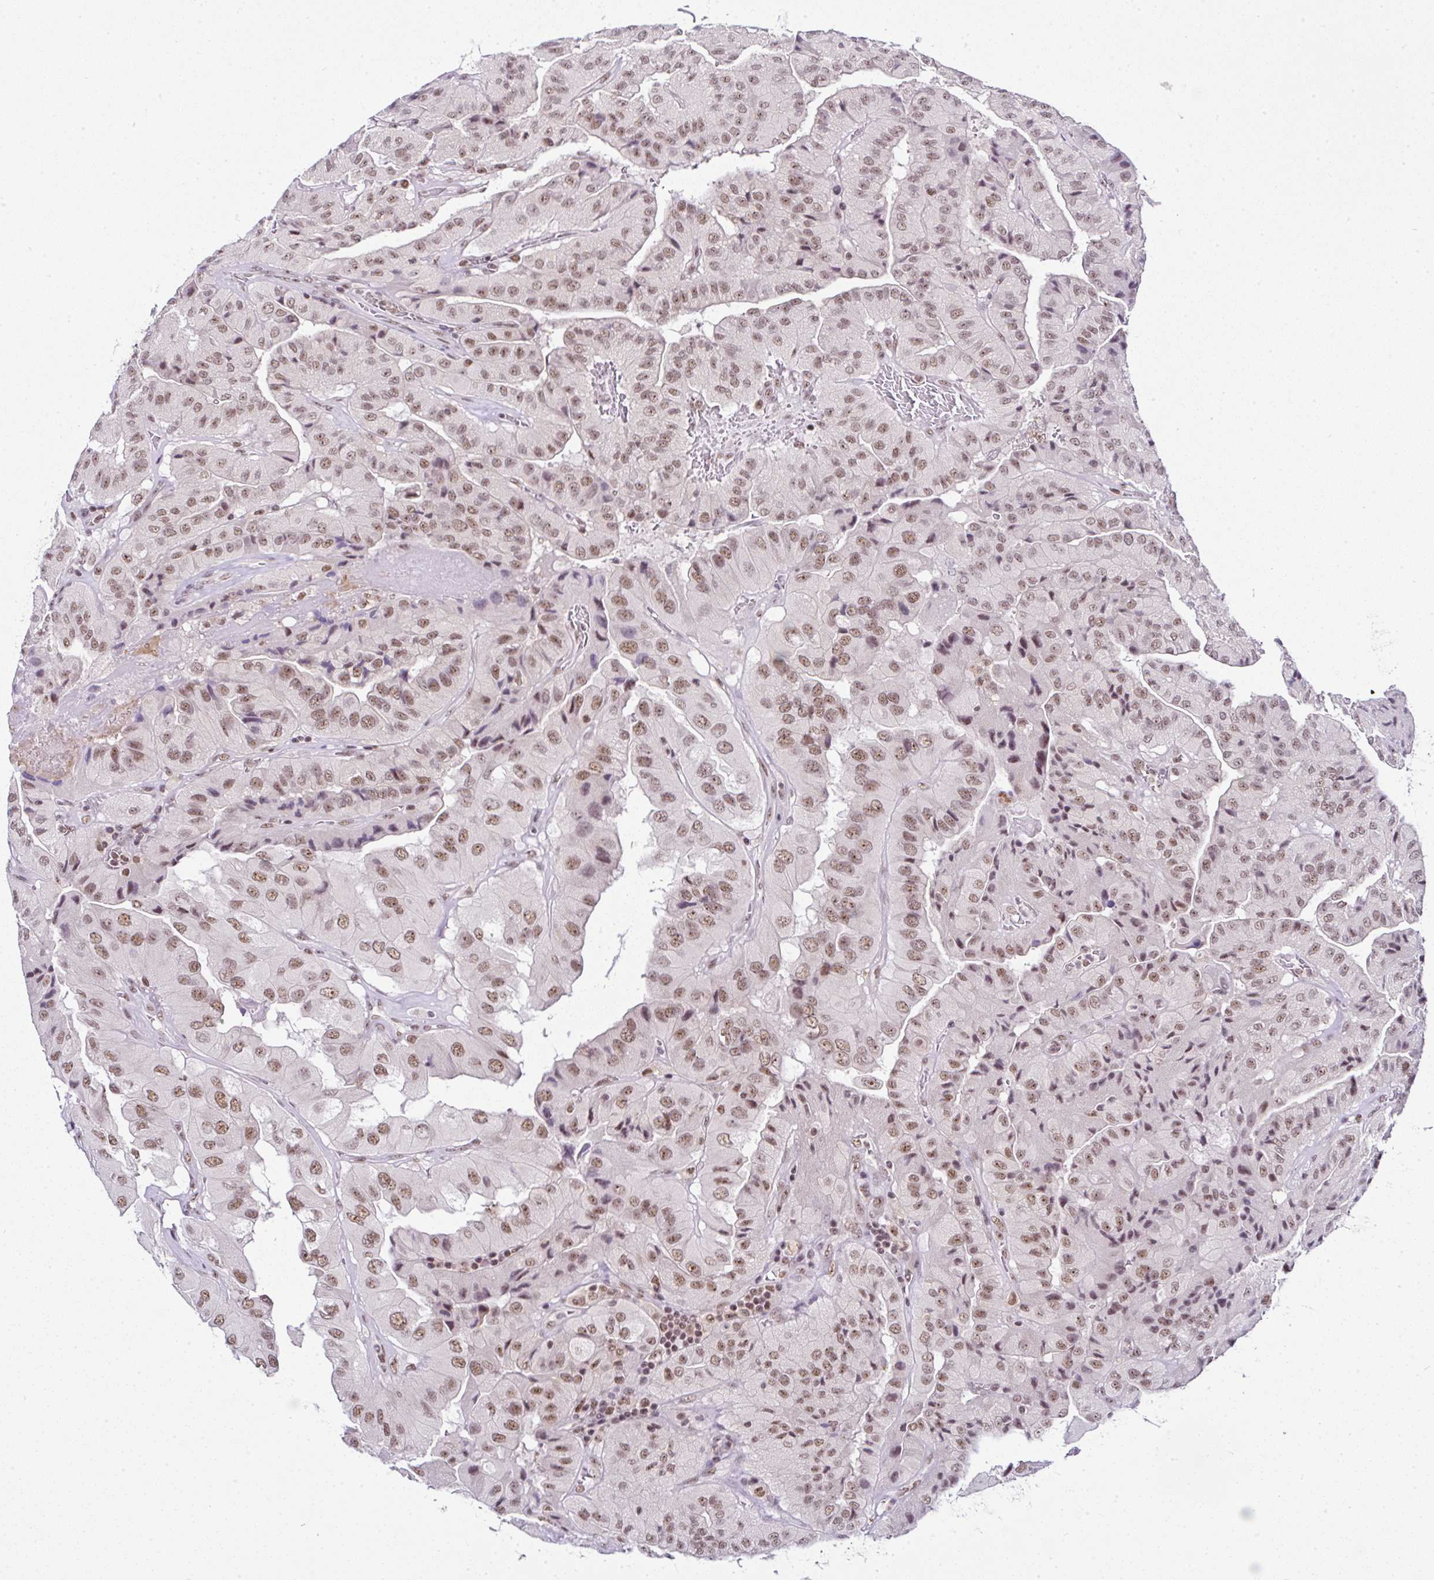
{"staining": {"intensity": "moderate", "quantity": ">75%", "location": "nuclear"}, "tissue": "thyroid cancer", "cell_type": "Tumor cells", "image_type": "cancer", "snomed": [{"axis": "morphology", "description": "Normal tissue, NOS"}, {"axis": "morphology", "description": "Papillary adenocarcinoma, NOS"}, {"axis": "topography", "description": "Thyroid gland"}], "caption": "Human papillary adenocarcinoma (thyroid) stained for a protein (brown) exhibits moderate nuclear positive expression in approximately >75% of tumor cells.", "gene": "PTPN2", "patient": {"sex": "female", "age": 59}}